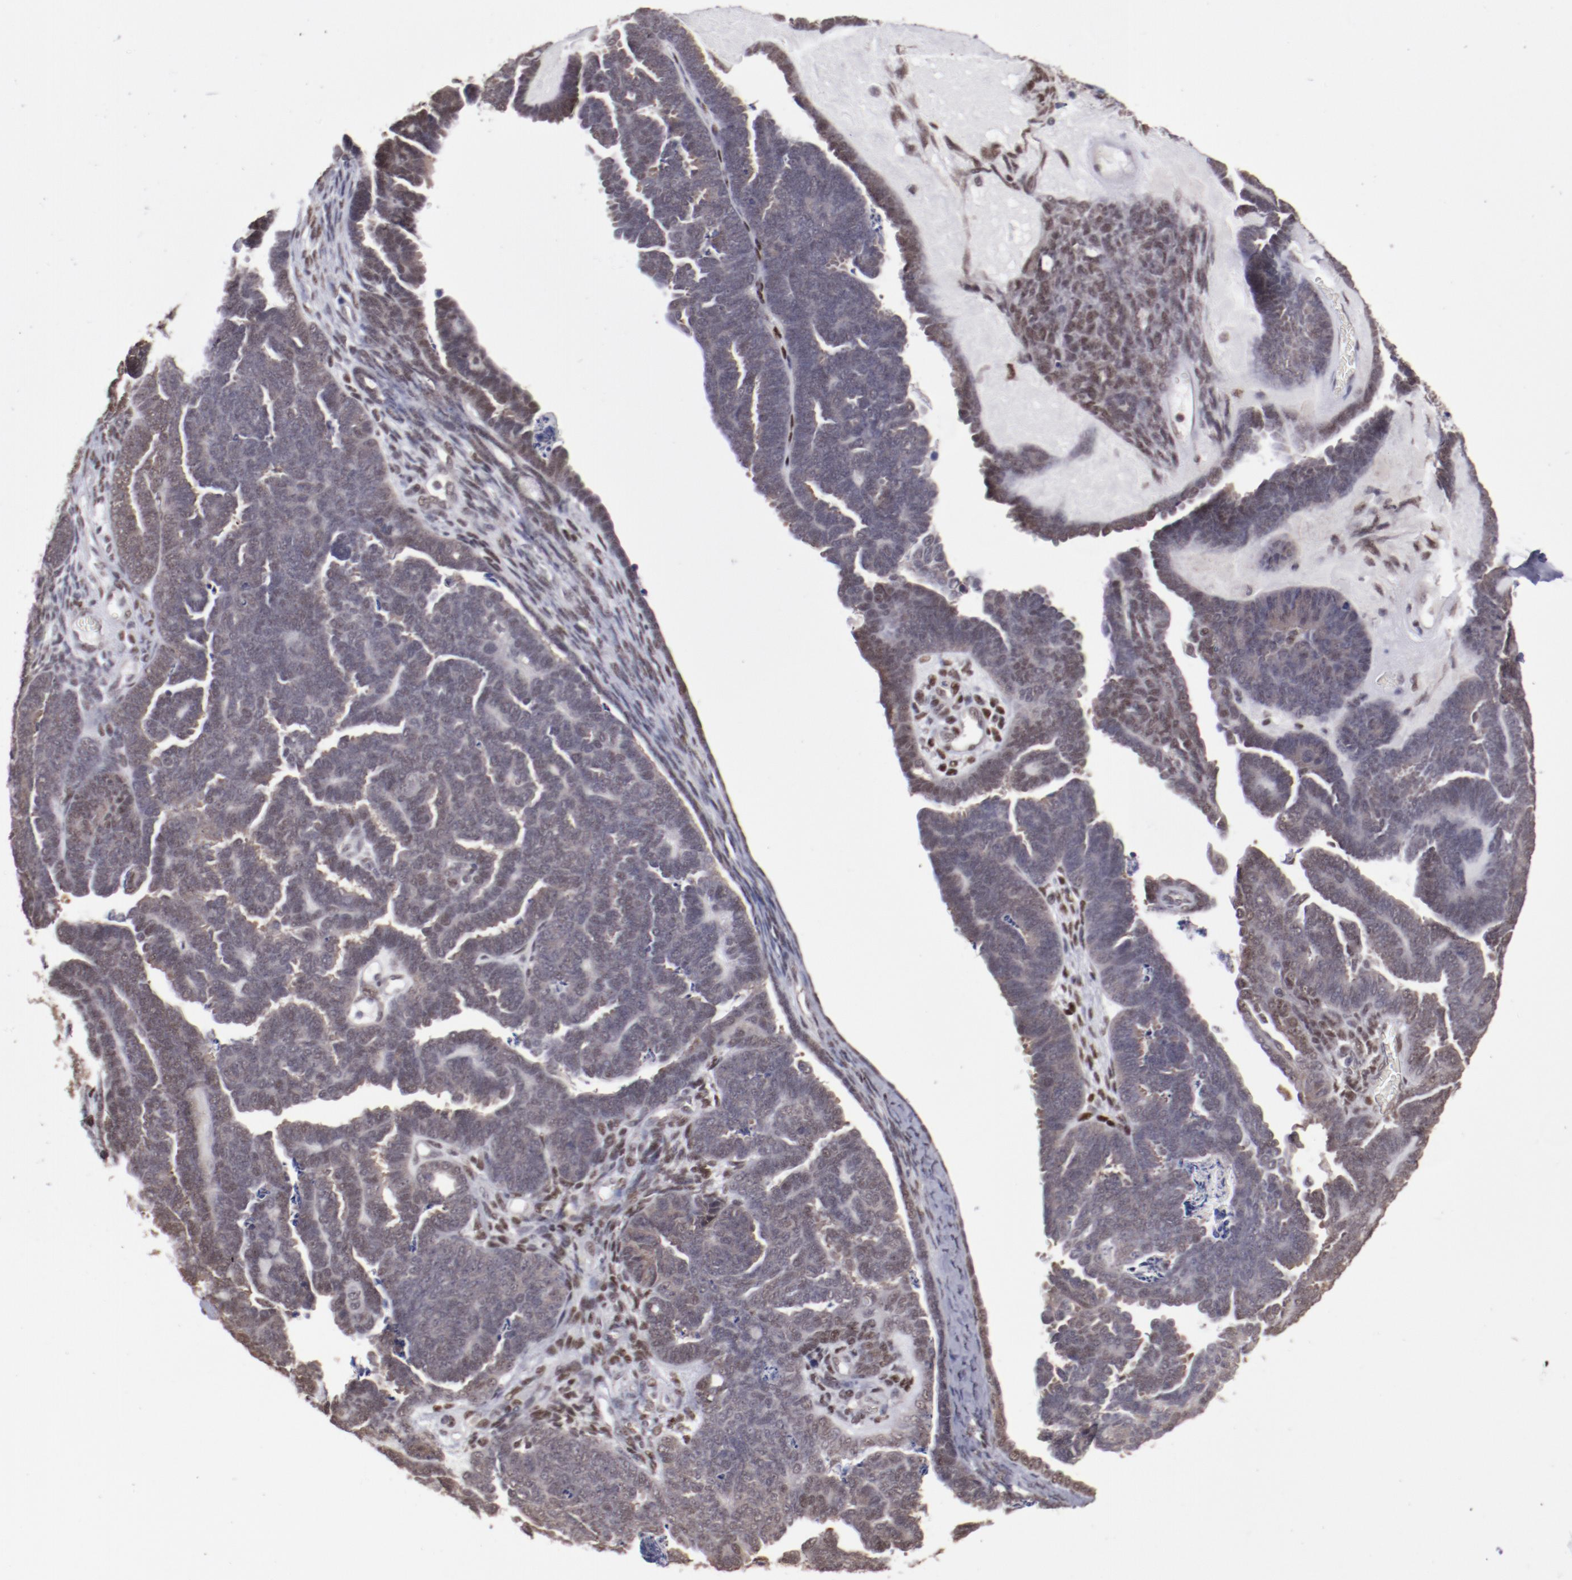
{"staining": {"intensity": "weak", "quantity": "25%-75%", "location": "cytoplasmic/membranous,nuclear"}, "tissue": "endometrial cancer", "cell_type": "Tumor cells", "image_type": "cancer", "snomed": [{"axis": "morphology", "description": "Neoplasm, malignant, NOS"}, {"axis": "topography", "description": "Endometrium"}], "caption": "Protein staining of endometrial cancer tissue exhibits weak cytoplasmic/membranous and nuclear staining in about 25%-75% of tumor cells. (Brightfield microscopy of DAB IHC at high magnification).", "gene": "ARNT", "patient": {"sex": "female", "age": 74}}